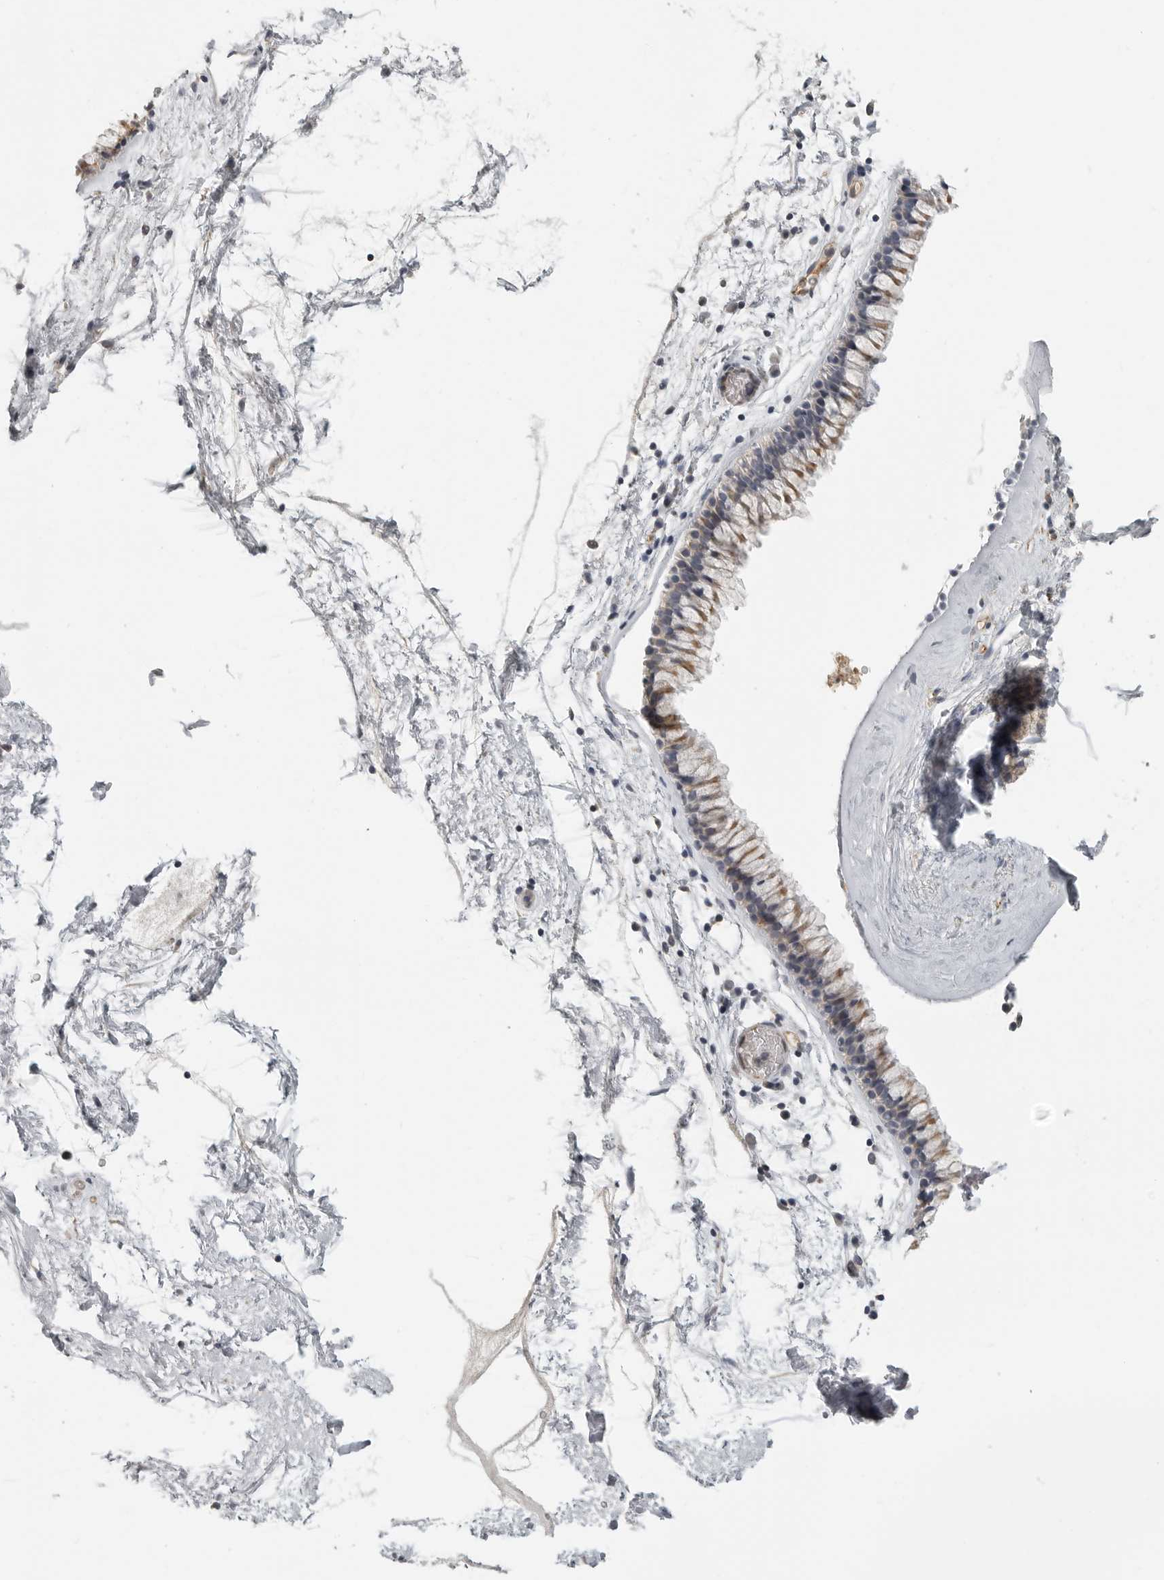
{"staining": {"intensity": "moderate", "quantity": "25%-75%", "location": "cytoplasmic/membranous"}, "tissue": "nasopharynx", "cell_type": "Respiratory epithelial cells", "image_type": "normal", "snomed": [{"axis": "morphology", "description": "Normal tissue, NOS"}, {"axis": "morphology", "description": "Inflammation, NOS"}, {"axis": "topography", "description": "Nasopharynx"}], "caption": "Moderate cytoplasmic/membranous positivity for a protein is appreciated in approximately 25%-75% of respiratory epithelial cells of unremarkable nasopharynx using immunohistochemistry (IHC).", "gene": "RXFP3", "patient": {"sex": "male", "age": 48}}